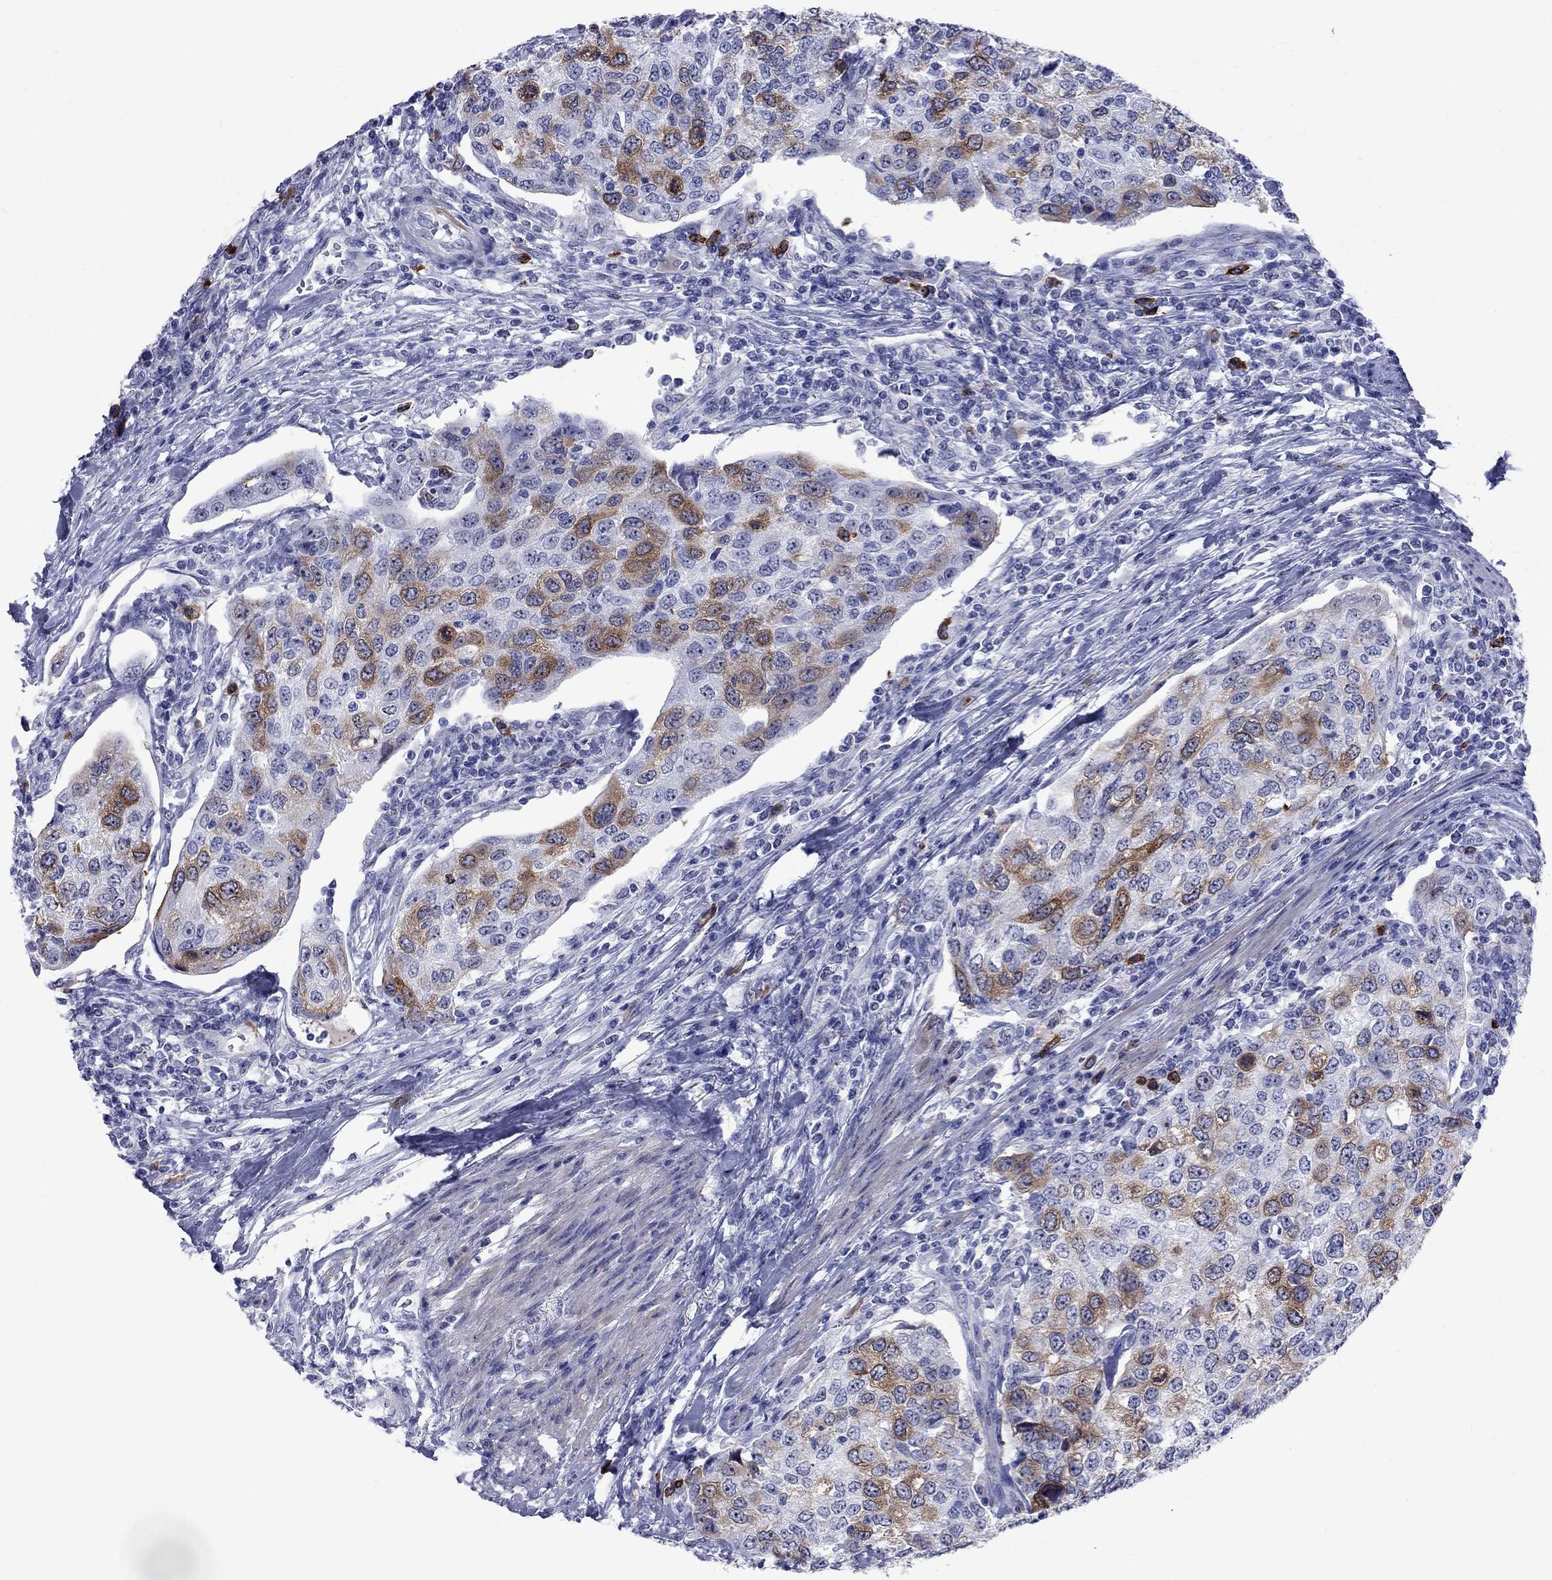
{"staining": {"intensity": "moderate", "quantity": "<25%", "location": "cytoplasmic/membranous"}, "tissue": "urothelial cancer", "cell_type": "Tumor cells", "image_type": "cancer", "snomed": [{"axis": "morphology", "description": "Urothelial carcinoma, High grade"}, {"axis": "topography", "description": "Urinary bladder"}], "caption": "Urothelial cancer stained for a protein (brown) demonstrates moderate cytoplasmic/membranous positive staining in approximately <25% of tumor cells.", "gene": "TACC3", "patient": {"sex": "female", "age": 78}}